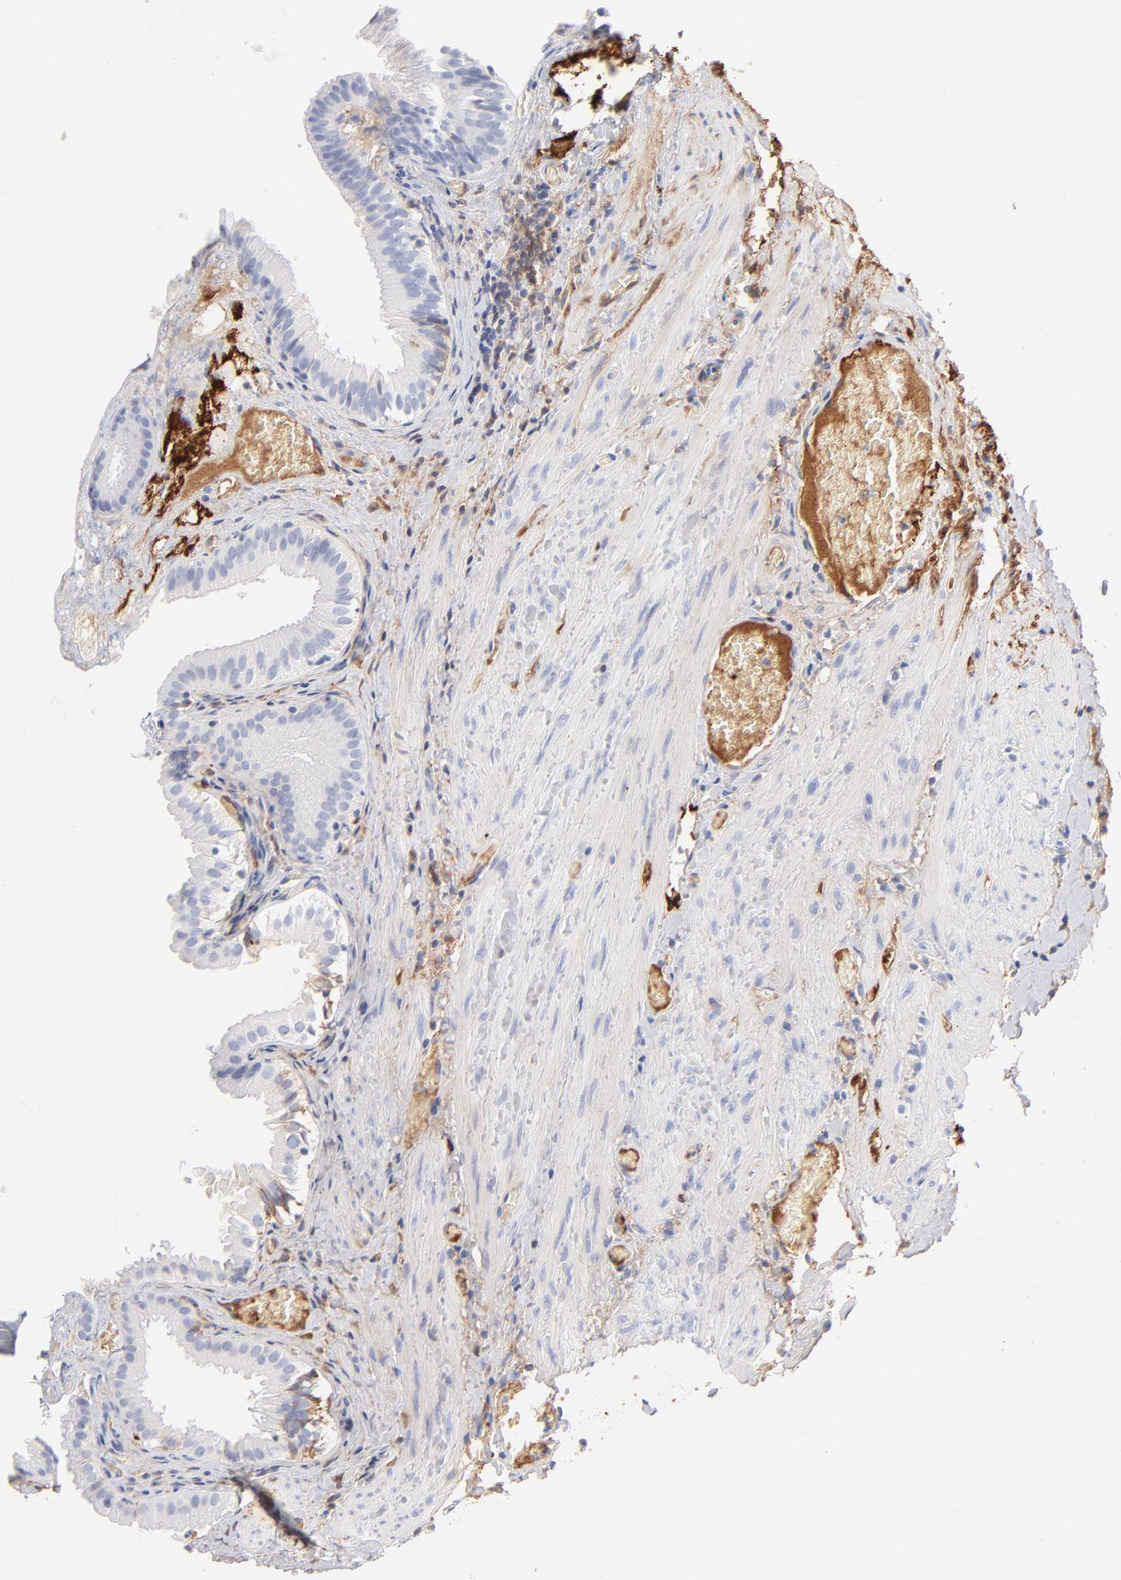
{"staining": {"intensity": "negative", "quantity": "none", "location": "none"}, "tissue": "gallbladder", "cell_type": "Glandular cells", "image_type": "normal", "snomed": [{"axis": "morphology", "description": "Normal tissue, NOS"}, {"axis": "topography", "description": "Gallbladder"}], "caption": "The micrograph demonstrates no significant expression in glandular cells of gallbladder. (Immunohistochemistry, brightfield microscopy, high magnification).", "gene": "APOH", "patient": {"sex": "female", "age": 24}}